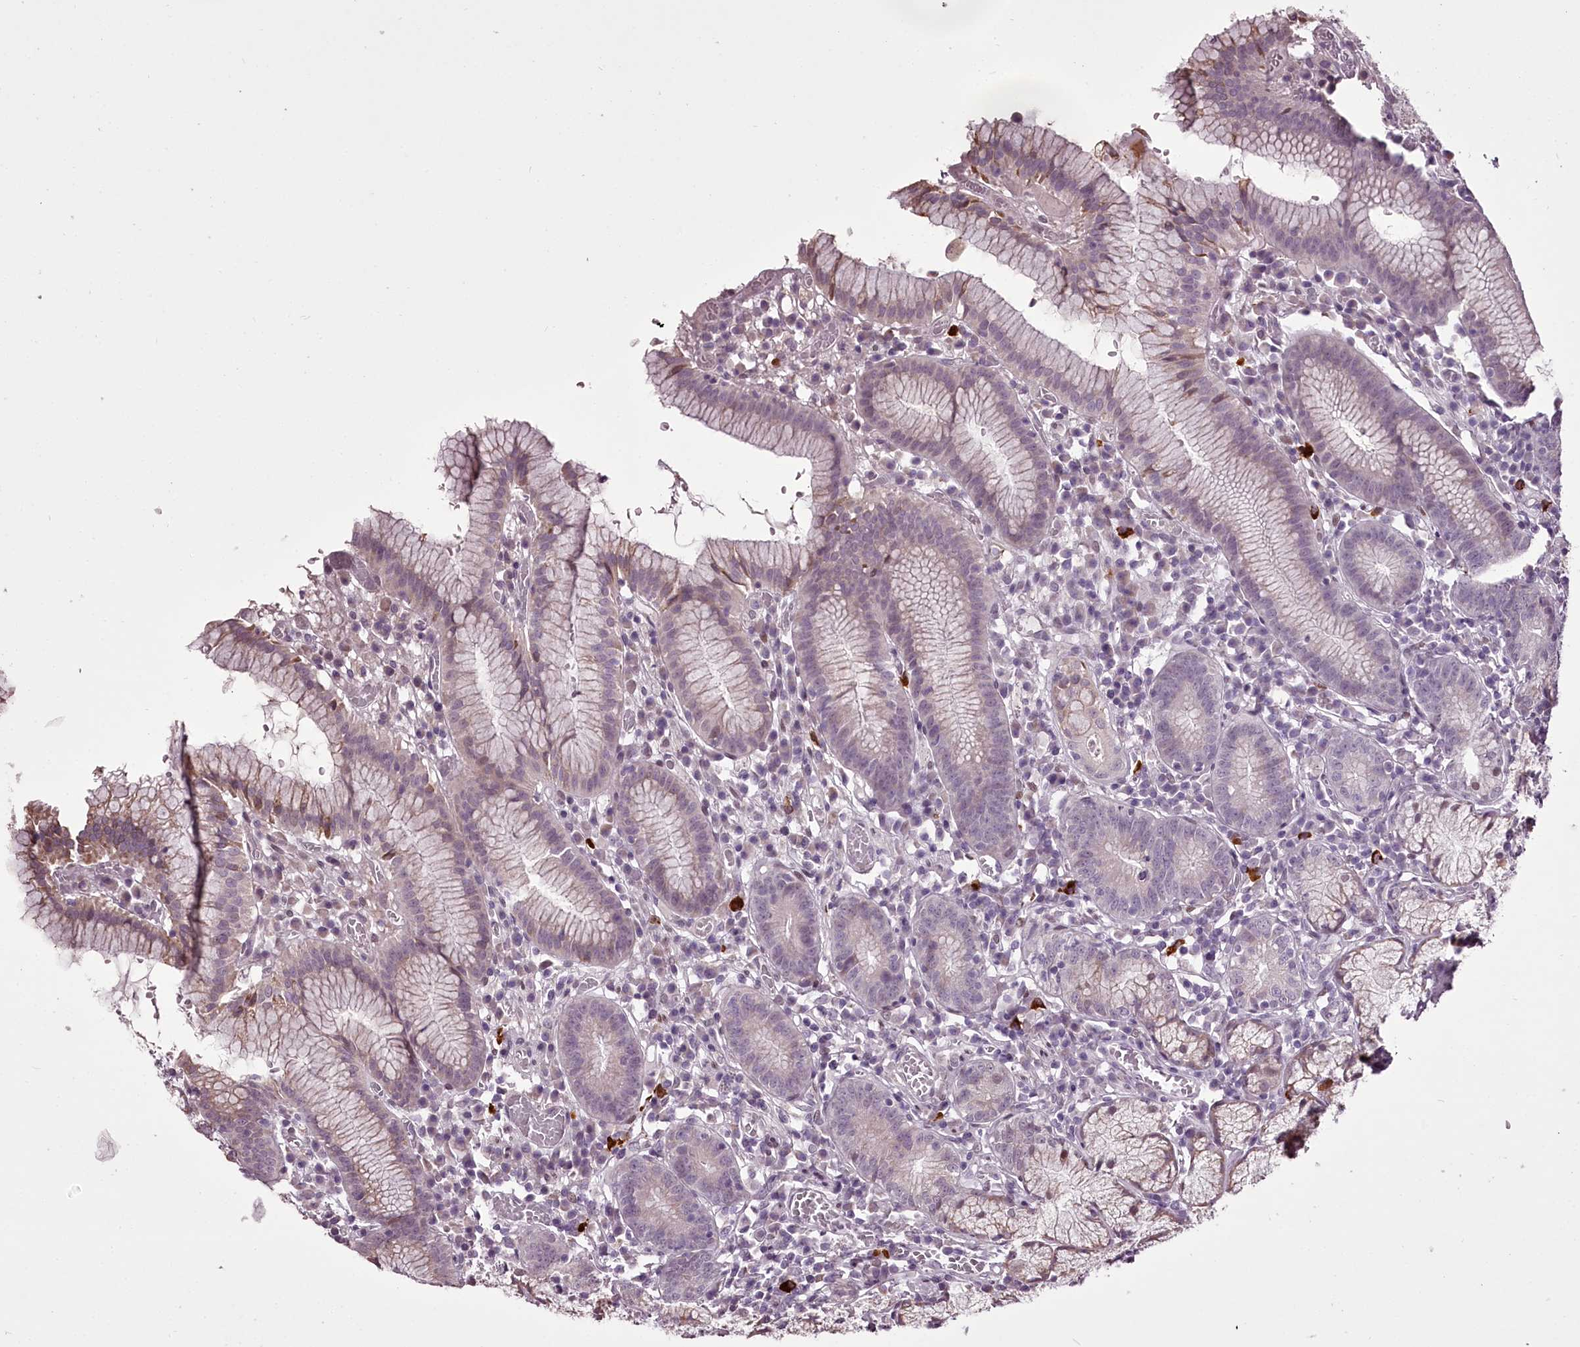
{"staining": {"intensity": "weak", "quantity": "25%-75%", "location": "cytoplasmic/membranous,nuclear"}, "tissue": "stomach", "cell_type": "Glandular cells", "image_type": "normal", "snomed": [{"axis": "morphology", "description": "Normal tissue, NOS"}, {"axis": "topography", "description": "Stomach"}], "caption": "Protein staining by immunohistochemistry (IHC) exhibits weak cytoplasmic/membranous,nuclear expression in approximately 25%-75% of glandular cells in unremarkable stomach.", "gene": "C1orf56", "patient": {"sex": "male", "age": 55}}